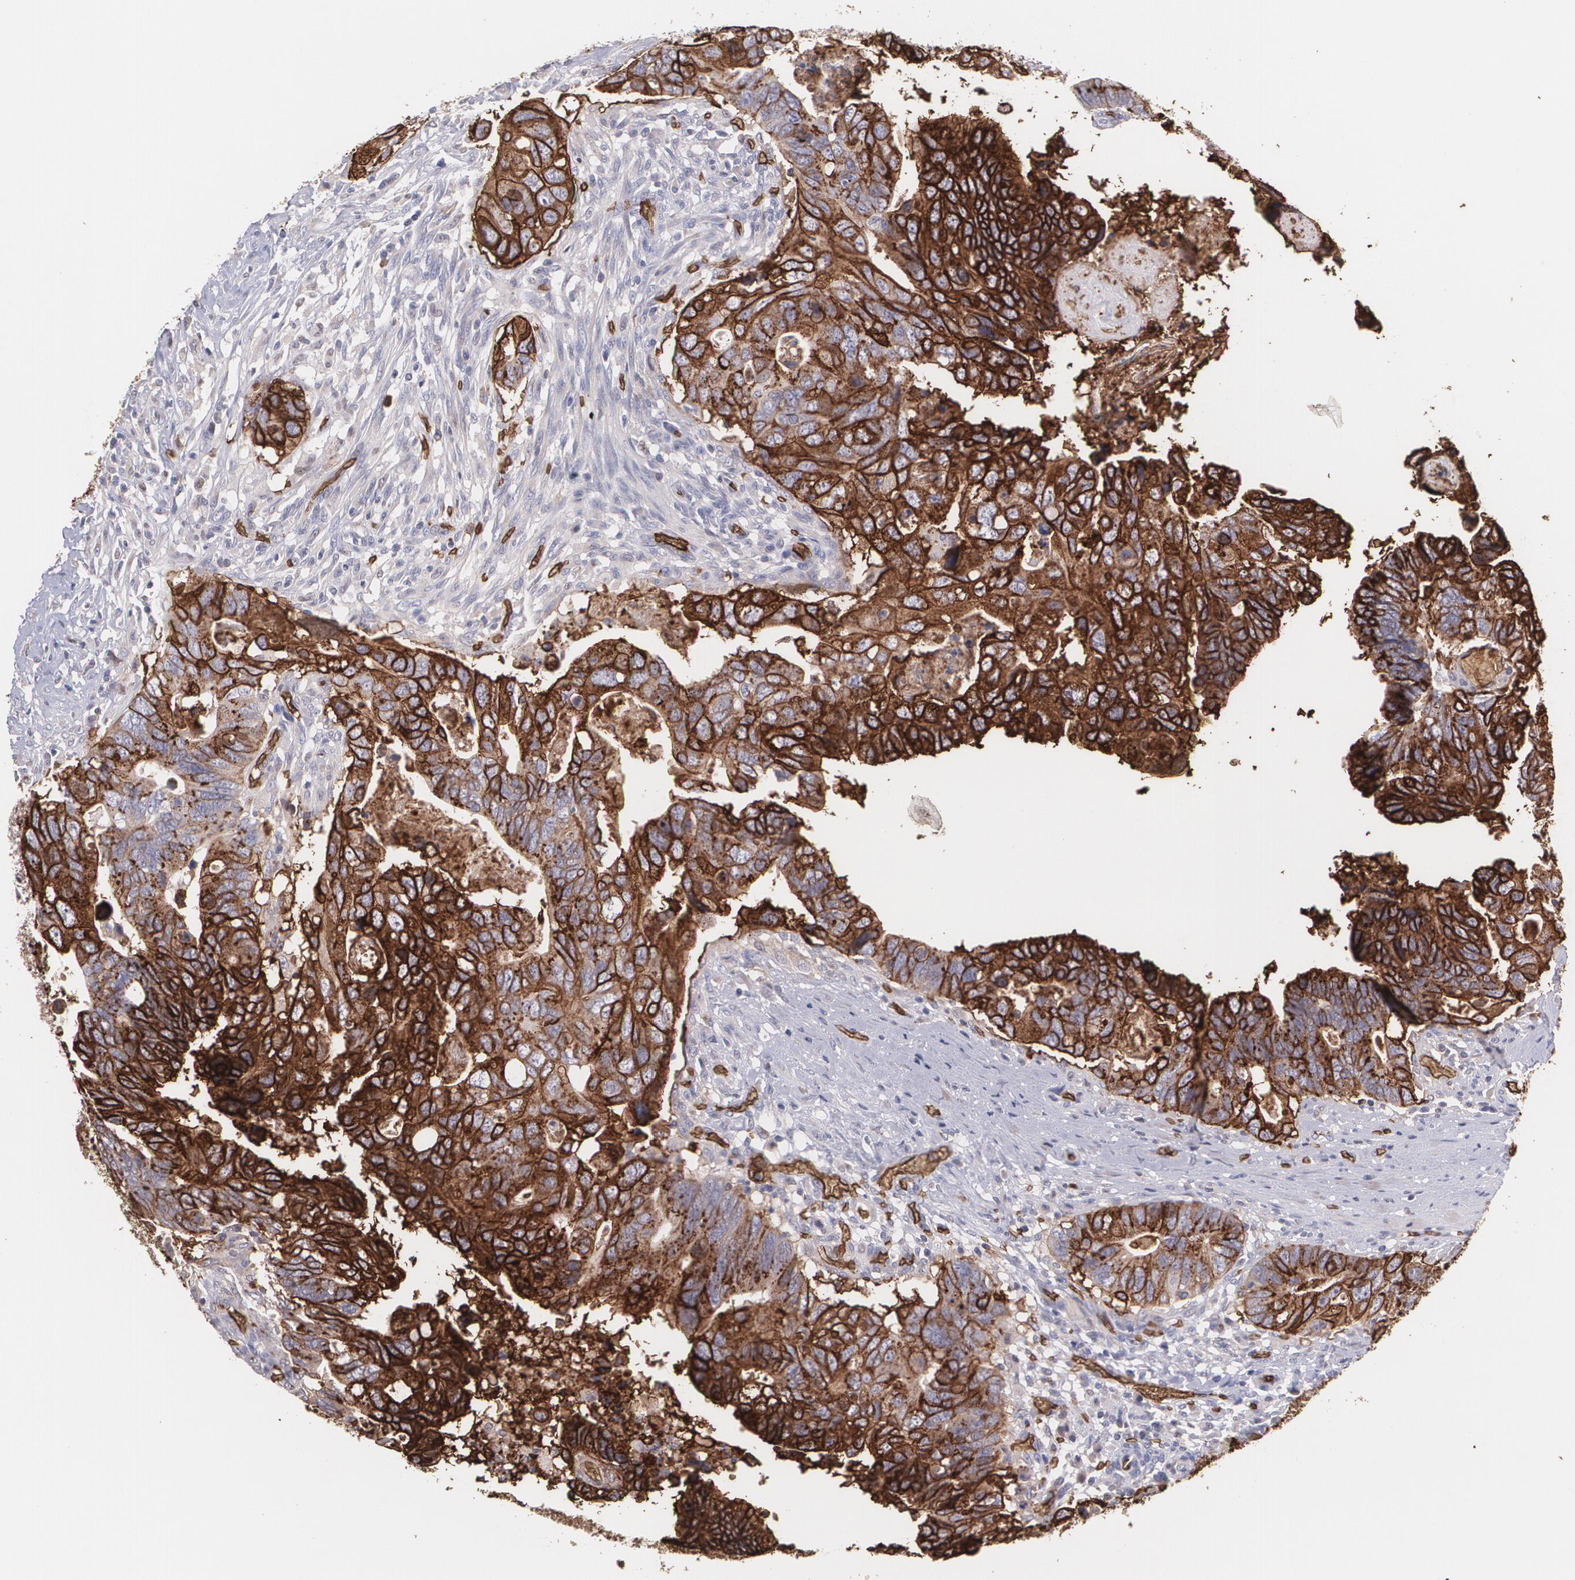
{"staining": {"intensity": "strong", "quantity": ">75%", "location": "cytoplasmic/membranous"}, "tissue": "colorectal cancer", "cell_type": "Tumor cells", "image_type": "cancer", "snomed": [{"axis": "morphology", "description": "Adenocarcinoma, NOS"}, {"axis": "topography", "description": "Rectum"}], "caption": "Human colorectal adenocarcinoma stained with a protein marker shows strong staining in tumor cells.", "gene": "SLC2A1", "patient": {"sex": "male", "age": 53}}